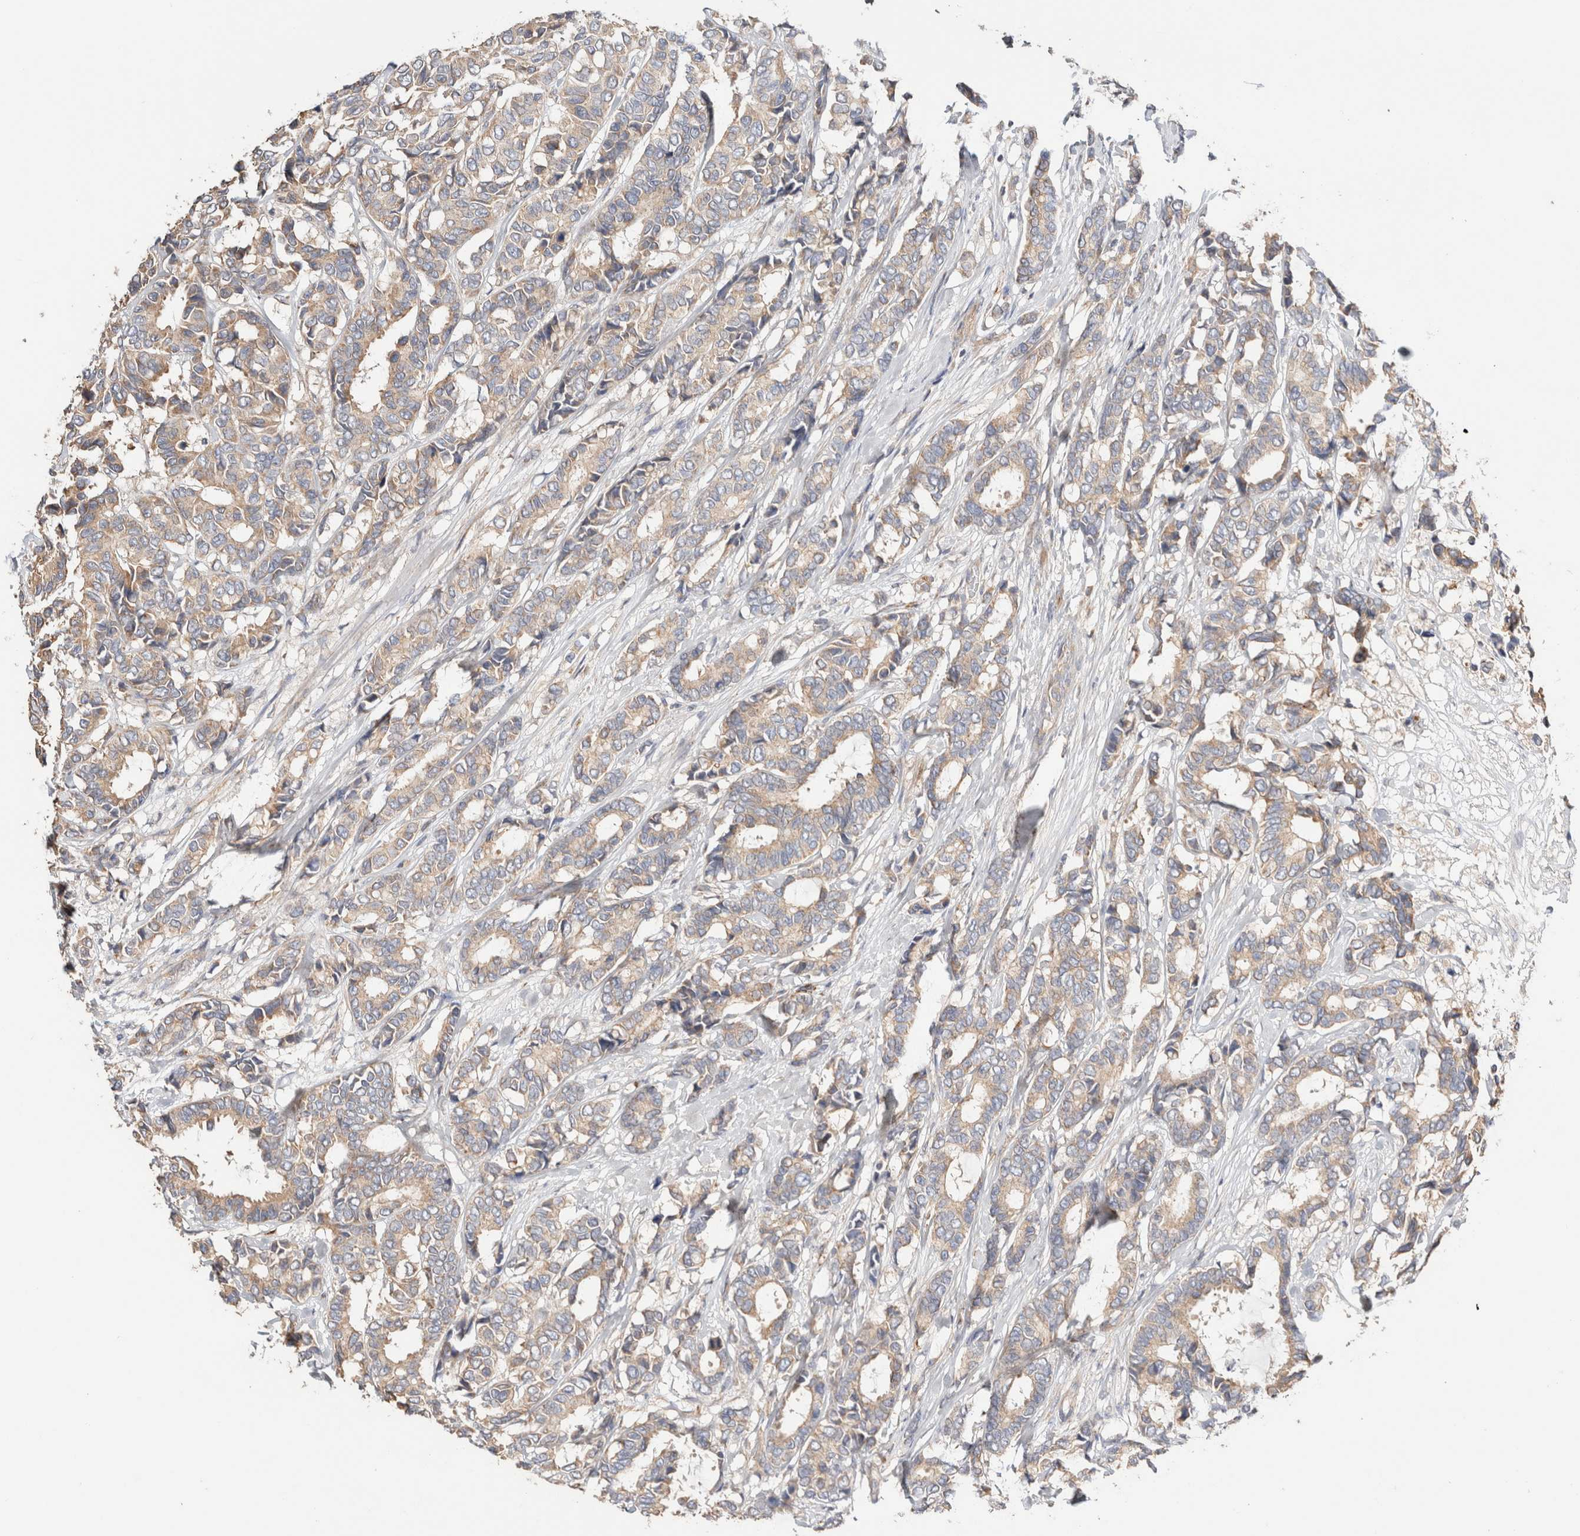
{"staining": {"intensity": "weak", "quantity": ">75%", "location": "cytoplasmic/membranous"}, "tissue": "breast cancer", "cell_type": "Tumor cells", "image_type": "cancer", "snomed": [{"axis": "morphology", "description": "Duct carcinoma"}, {"axis": "topography", "description": "Breast"}], "caption": "Immunohistochemical staining of human infiltrating ductal carcinoma (breast) displays low levels of weak cytoplasmic/membranous positivity in about >75% of tumor cells.", "gene": "B3GNTL1", "patient": {"sex": "female", "age": 87}}